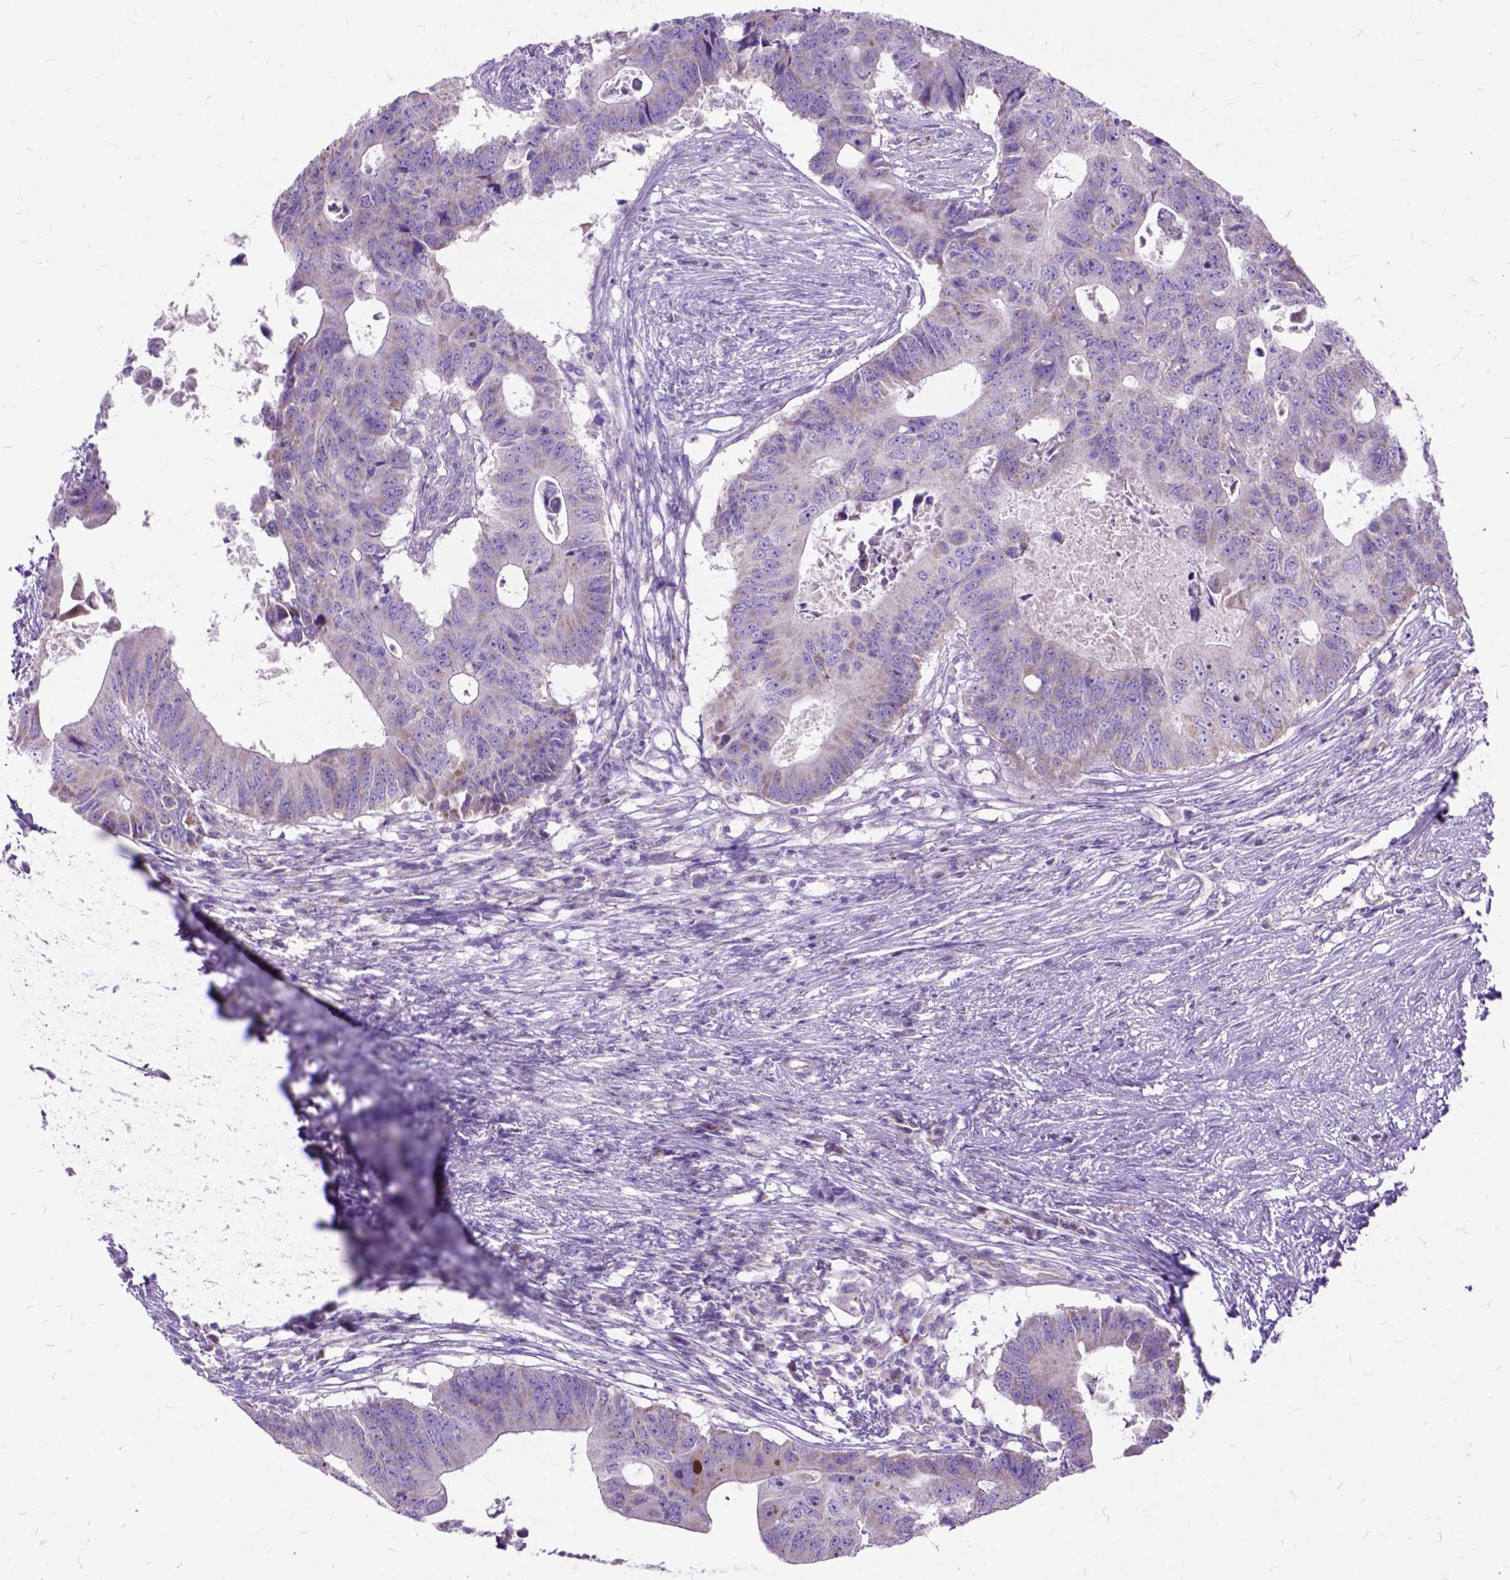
{"staining": {"intensity": "negative", "quantity": "none", "location": "none"}, "tissue": "colorectal cancer", "cell_type": "Tumor cells", "image_type": "cancer", "snomed": [{"axis": "morphology", "description": "Adenocarcinoma, NOS"}, {"axis": "topography", "description": "Colon"}], "caption": "The image displays no staining of tumor cells in colorectal adenocarcinoma.", "gene": "CTAG2", "patient": {"sex": "male", "age": 71}}